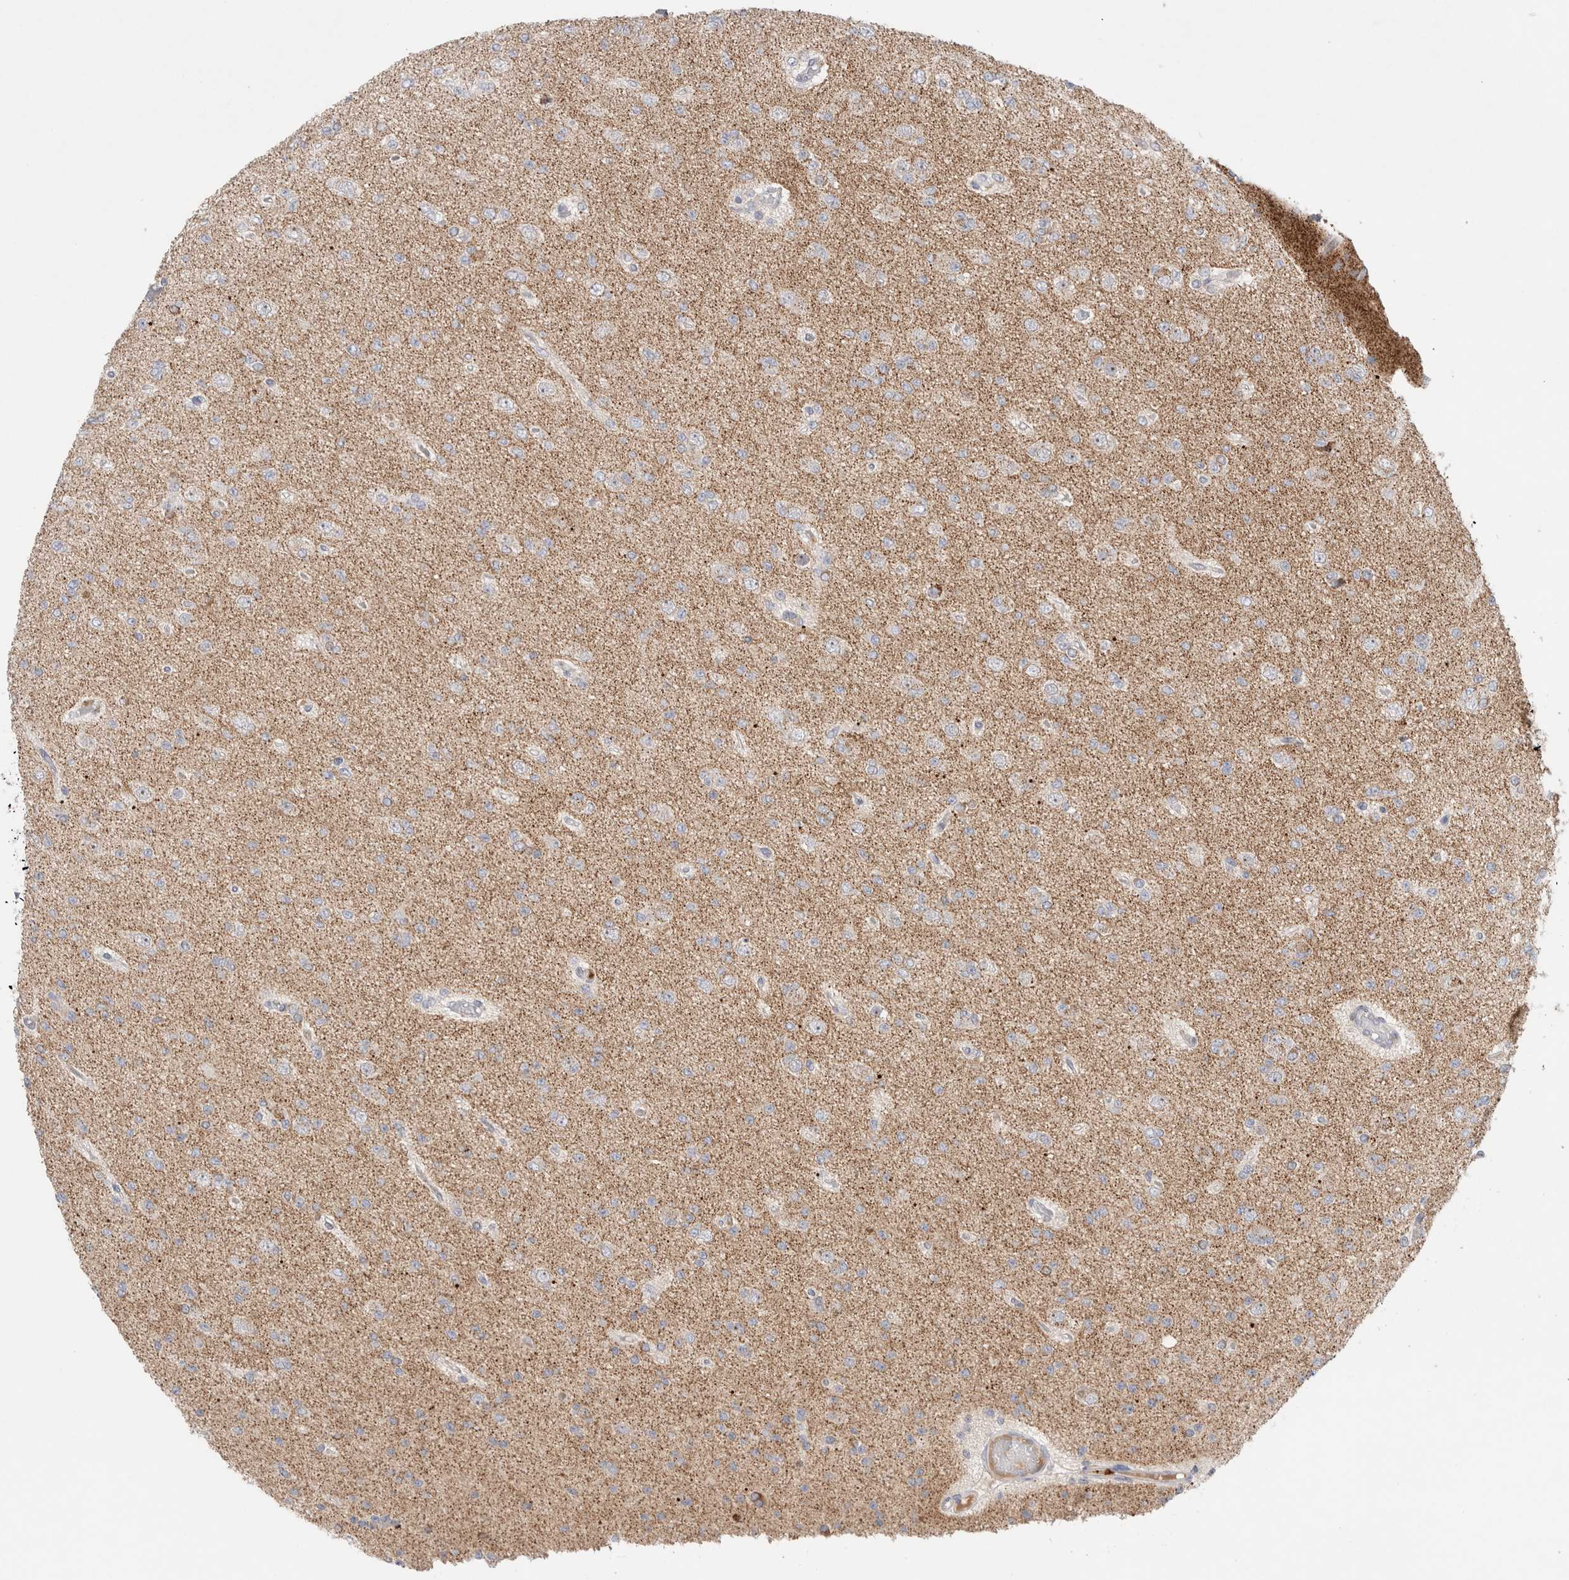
{"staining": {"intensity": "negative", "quantity": "none", "location": "none"}, "tissue": "glioma", "cell_type": "Tumor cells", "image_type": "cancer", "snomed": [{"axis": "morphology", "description": "Glioma, malignant, Low grade"}, {"axis": "topography", "description": "Brain"}], "caption": "Tumor cells show no significant expression in glioma.", "gene": "CHADL", "patient": {"sex": "female", "age": 22}}